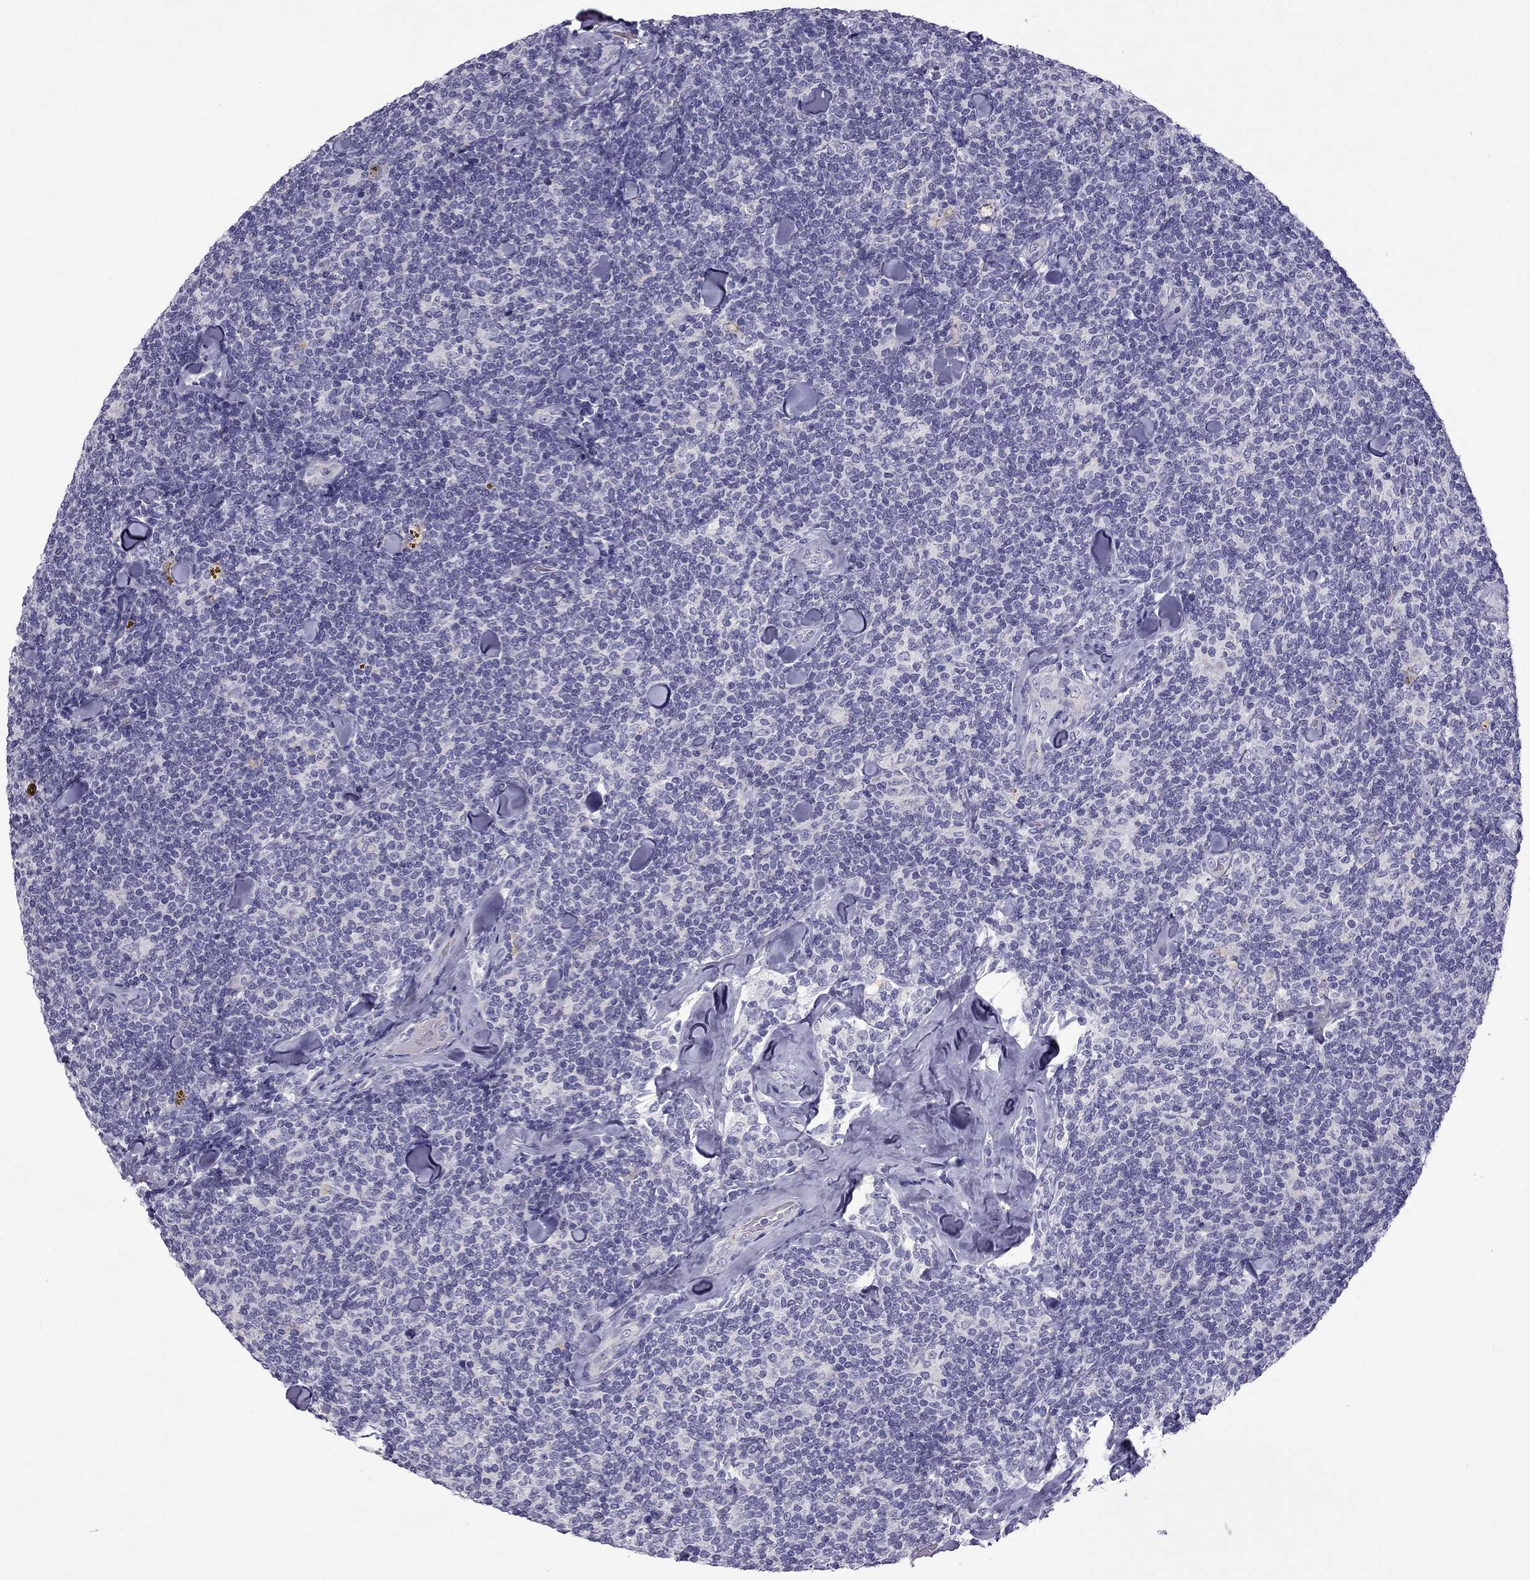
{"staining": {"intensity": "negative", "quantity": "none", "location": "none"}, "tissue": "lymphoma", "cell_type": "Tumor cells", "image_type": "cancer", "snomed": [{"axis": "morphology", "description": "Malignant lymphoma, non-Hodgkin's type, Low grade"}, {"axis": "topography", "description": "Lymph node"}], "caption": "Malignant lymphoma, non-Hodgkin's type (low-grade) was stained to show a protein in brown. There is no significant staining in tumor cells.", "gene": "STOML3", "patient": {"sex": "female", "age": 56}}